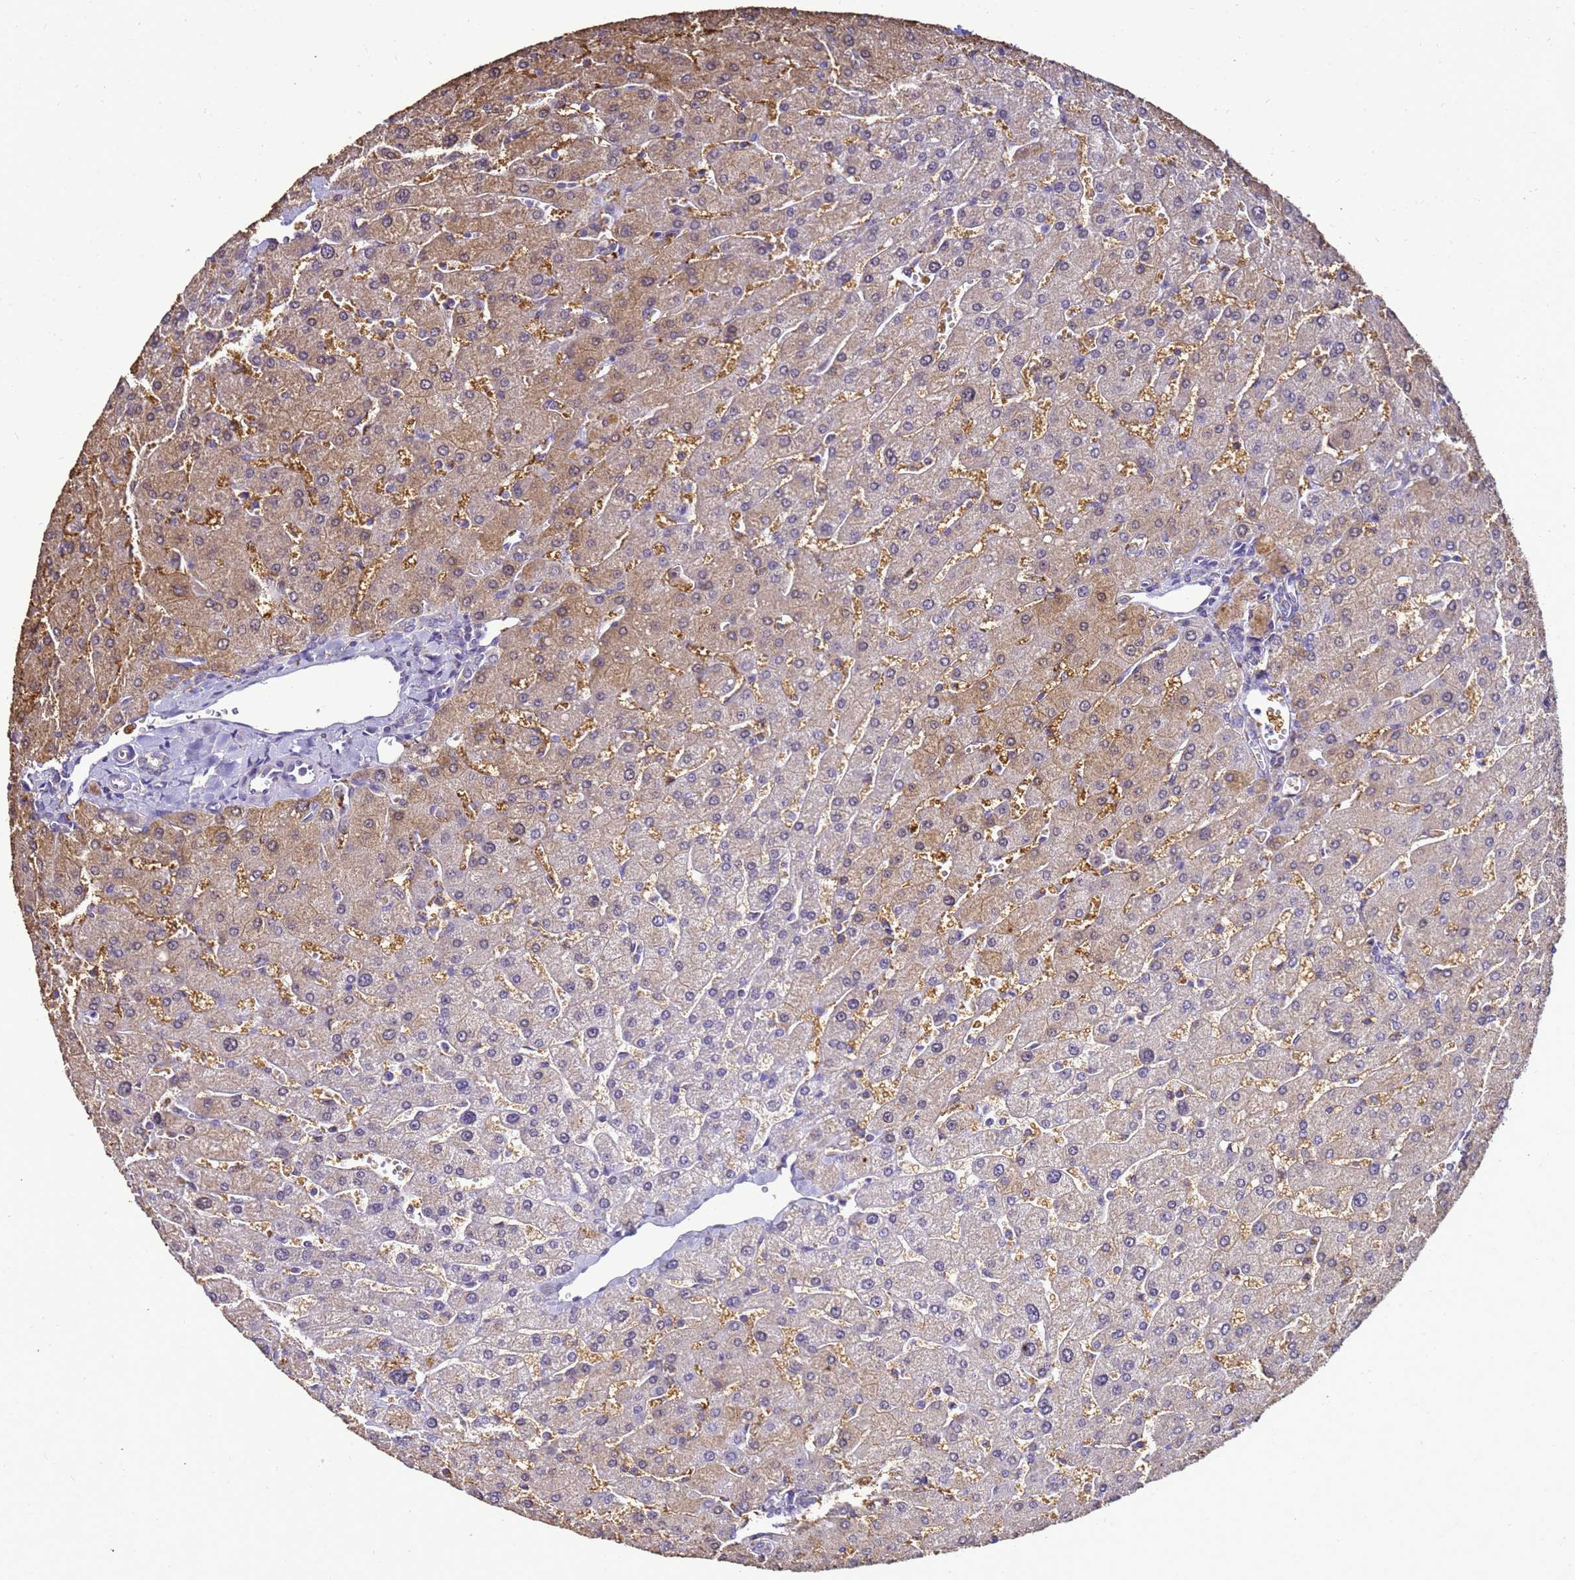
{"staining": {"intensity": "negative", "quantity": "none", "location": "none"}, "tissue": "liver", "cell_type": "Cholangiocytes", "image_type": "normal", "snomed": [{"axis": "morphology", "description": "Normal tissue, NOS"}, {"axis": "topography", "description": "Liver"}], "caption": "This photomicrograph is of unremarkable liver stained with immunohistochemistry to label a protein in brown with the nuclei are counter-stained blue. There is no expression in cholangiocytes.", "gene": "ENOPH1", "patient": {"sex": "male", "age": 55}}